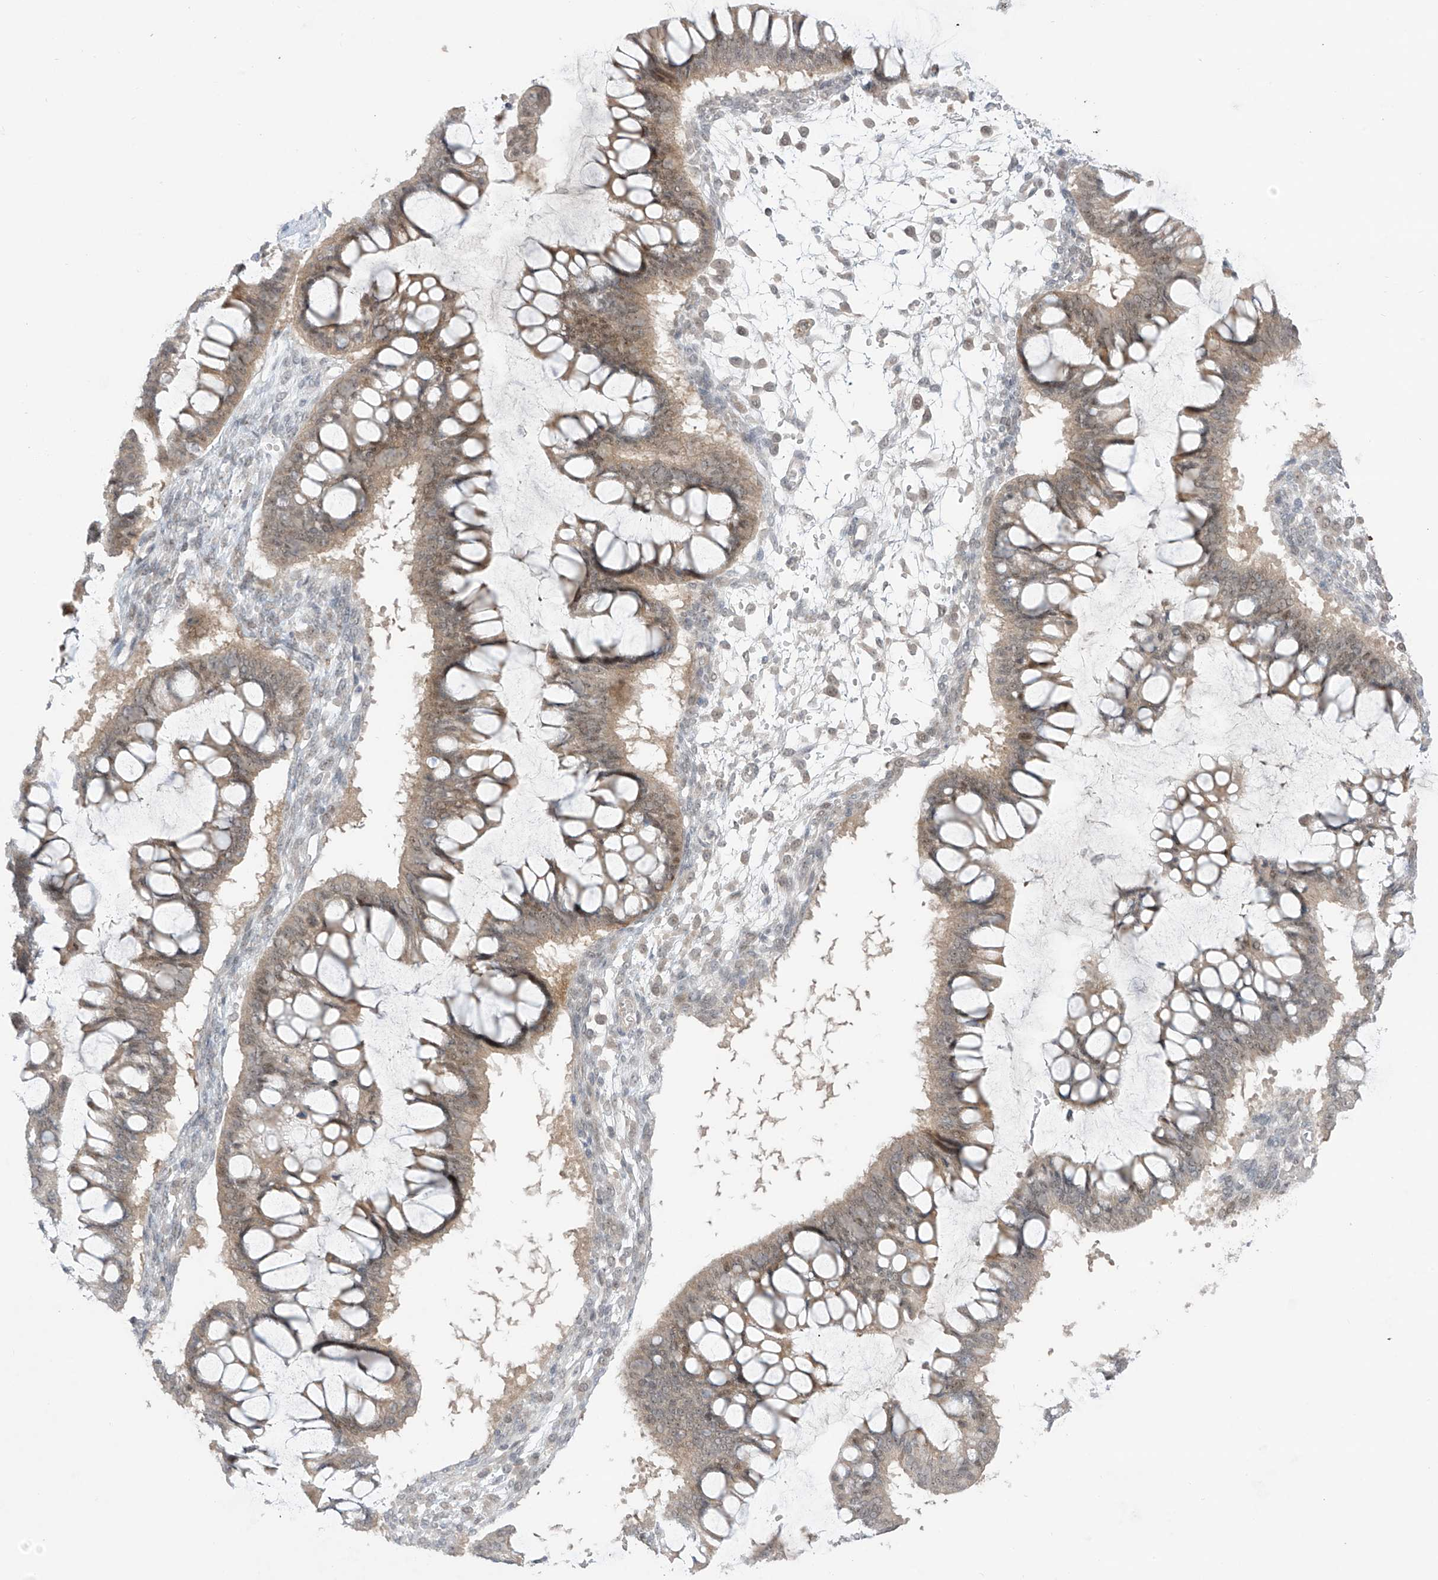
{"staining": {"intensity": "moderate", "quantity": "25%-75%", "location": "cytoplasmic/membranous,nuclear"}, "tissue": "ovarian cancer", "cell_type": "Tumor cells", "image_type": "cancer", "snomed": [{"axis": "morphology", "description": "Cystadenocarcinoma, mucinous, NOS"}, {"axis": "topography", "description": "Ovary"}], "caption": "Immunohistochemistry (IHC) histopathology image of ovarian cancer stained for a protein (brown), which exhibits medium levels of moderate cytoplasmic/membranous and nuclear positivity in about 25%-75% of tumor cells.", "gene": "OGT", "patient": {"sex": "female", "age": 73}}